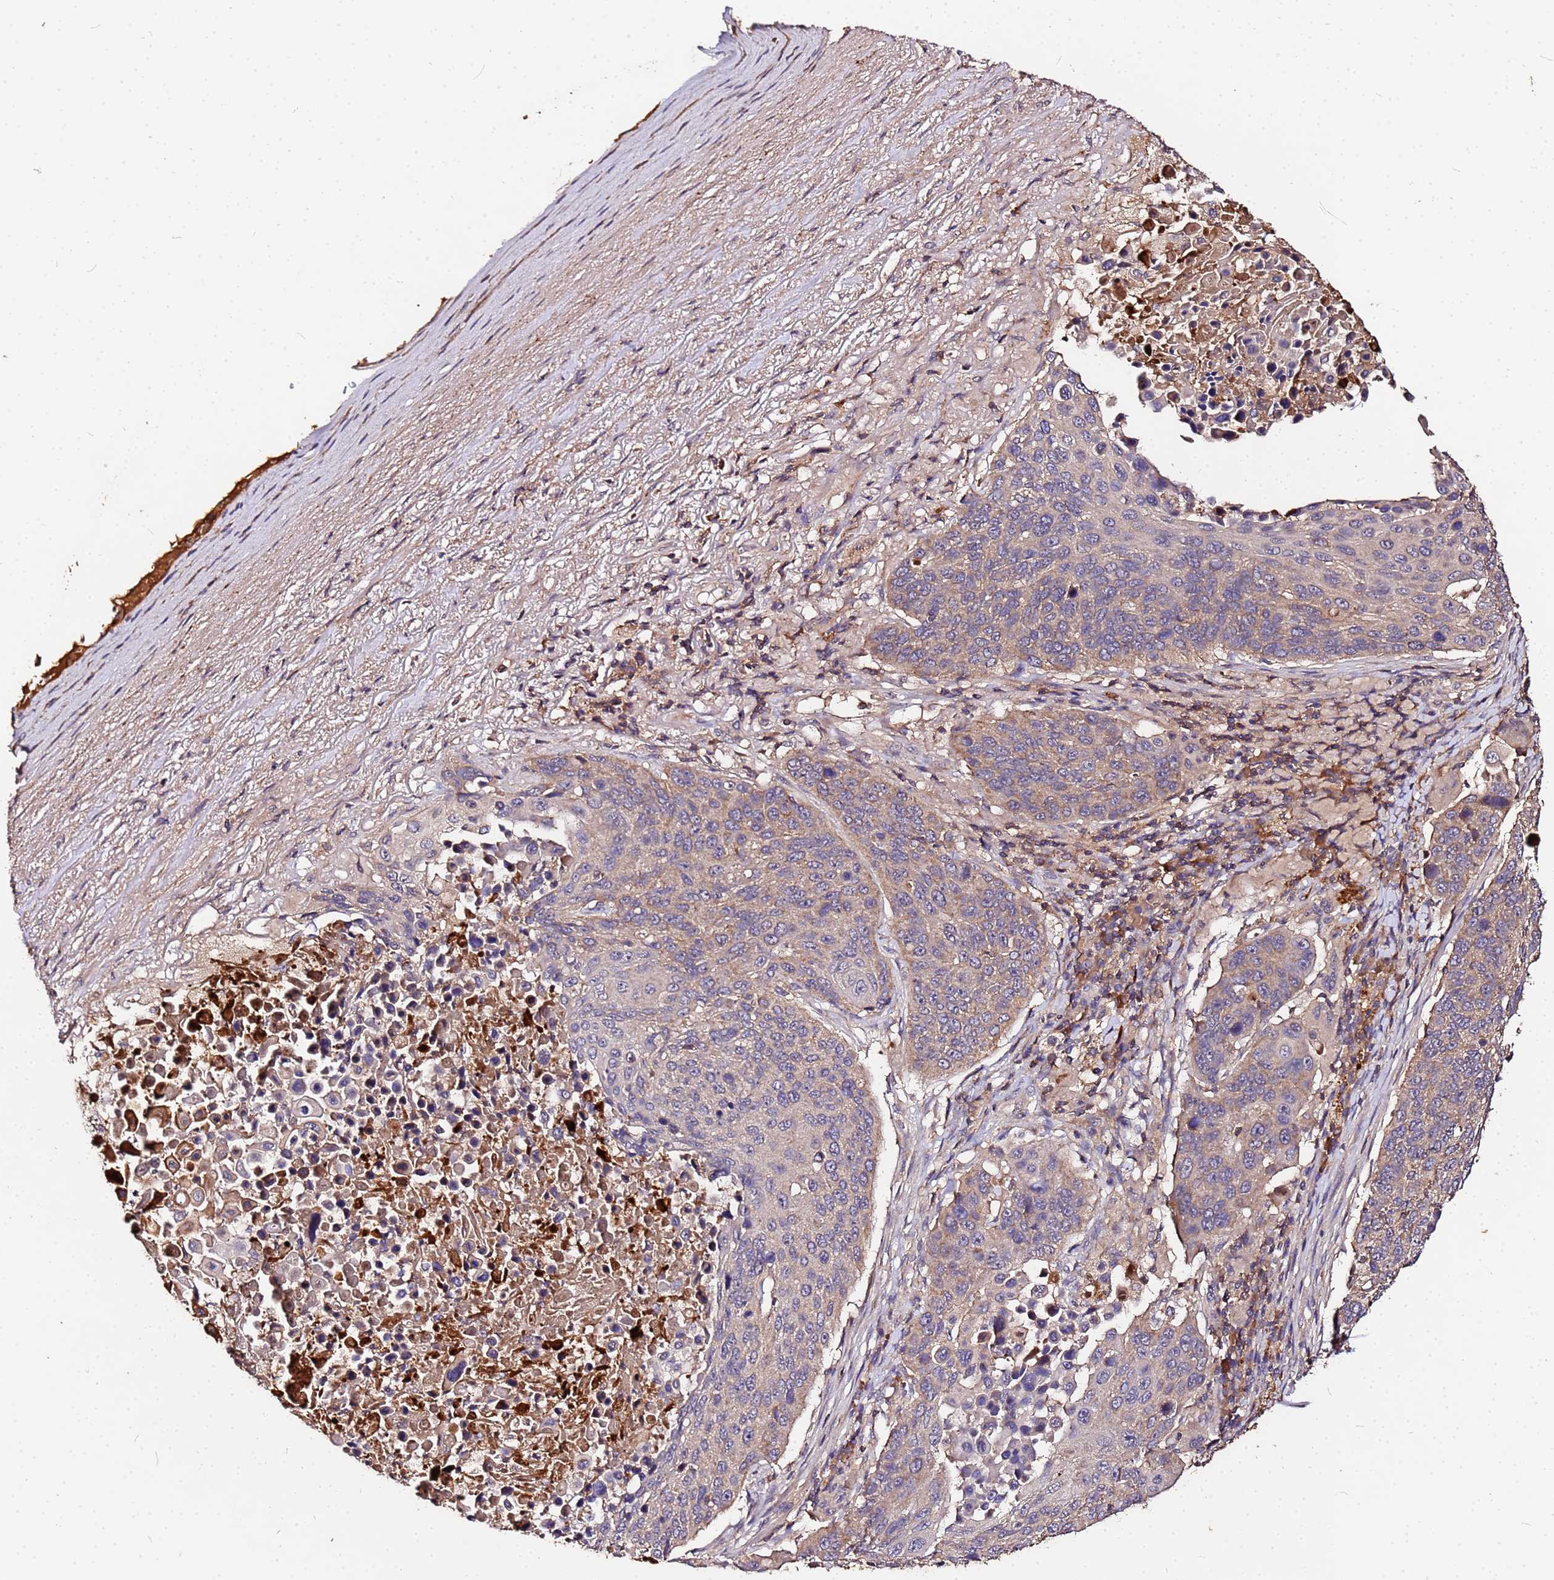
{"staining": {"intensity": "weak", "quantity": "25%-75%", "location": "cytoplasmic/membranous"}, "tissue": "lung cancer", "cell_type": "Tumor cells", "image_type": "cancer", "snomed": [{"axis": "morphology", "description": "Normal tissue, NOS"}, {"axis": "morphology", "description": "Squamous cell carcinoma, NOS"}, {"axis": "topography", "description": "Lymph node"}, {"axis": "topography", "description": "Lung"}], "caption": "Protein staining displays weak cytoplasmic/membranous positivity in approximately 25%-75% of tumor cells in lung squamous cell carcinoma.", "gene": "MTERF1", "patient": {"sex": "male", "age": 66}}